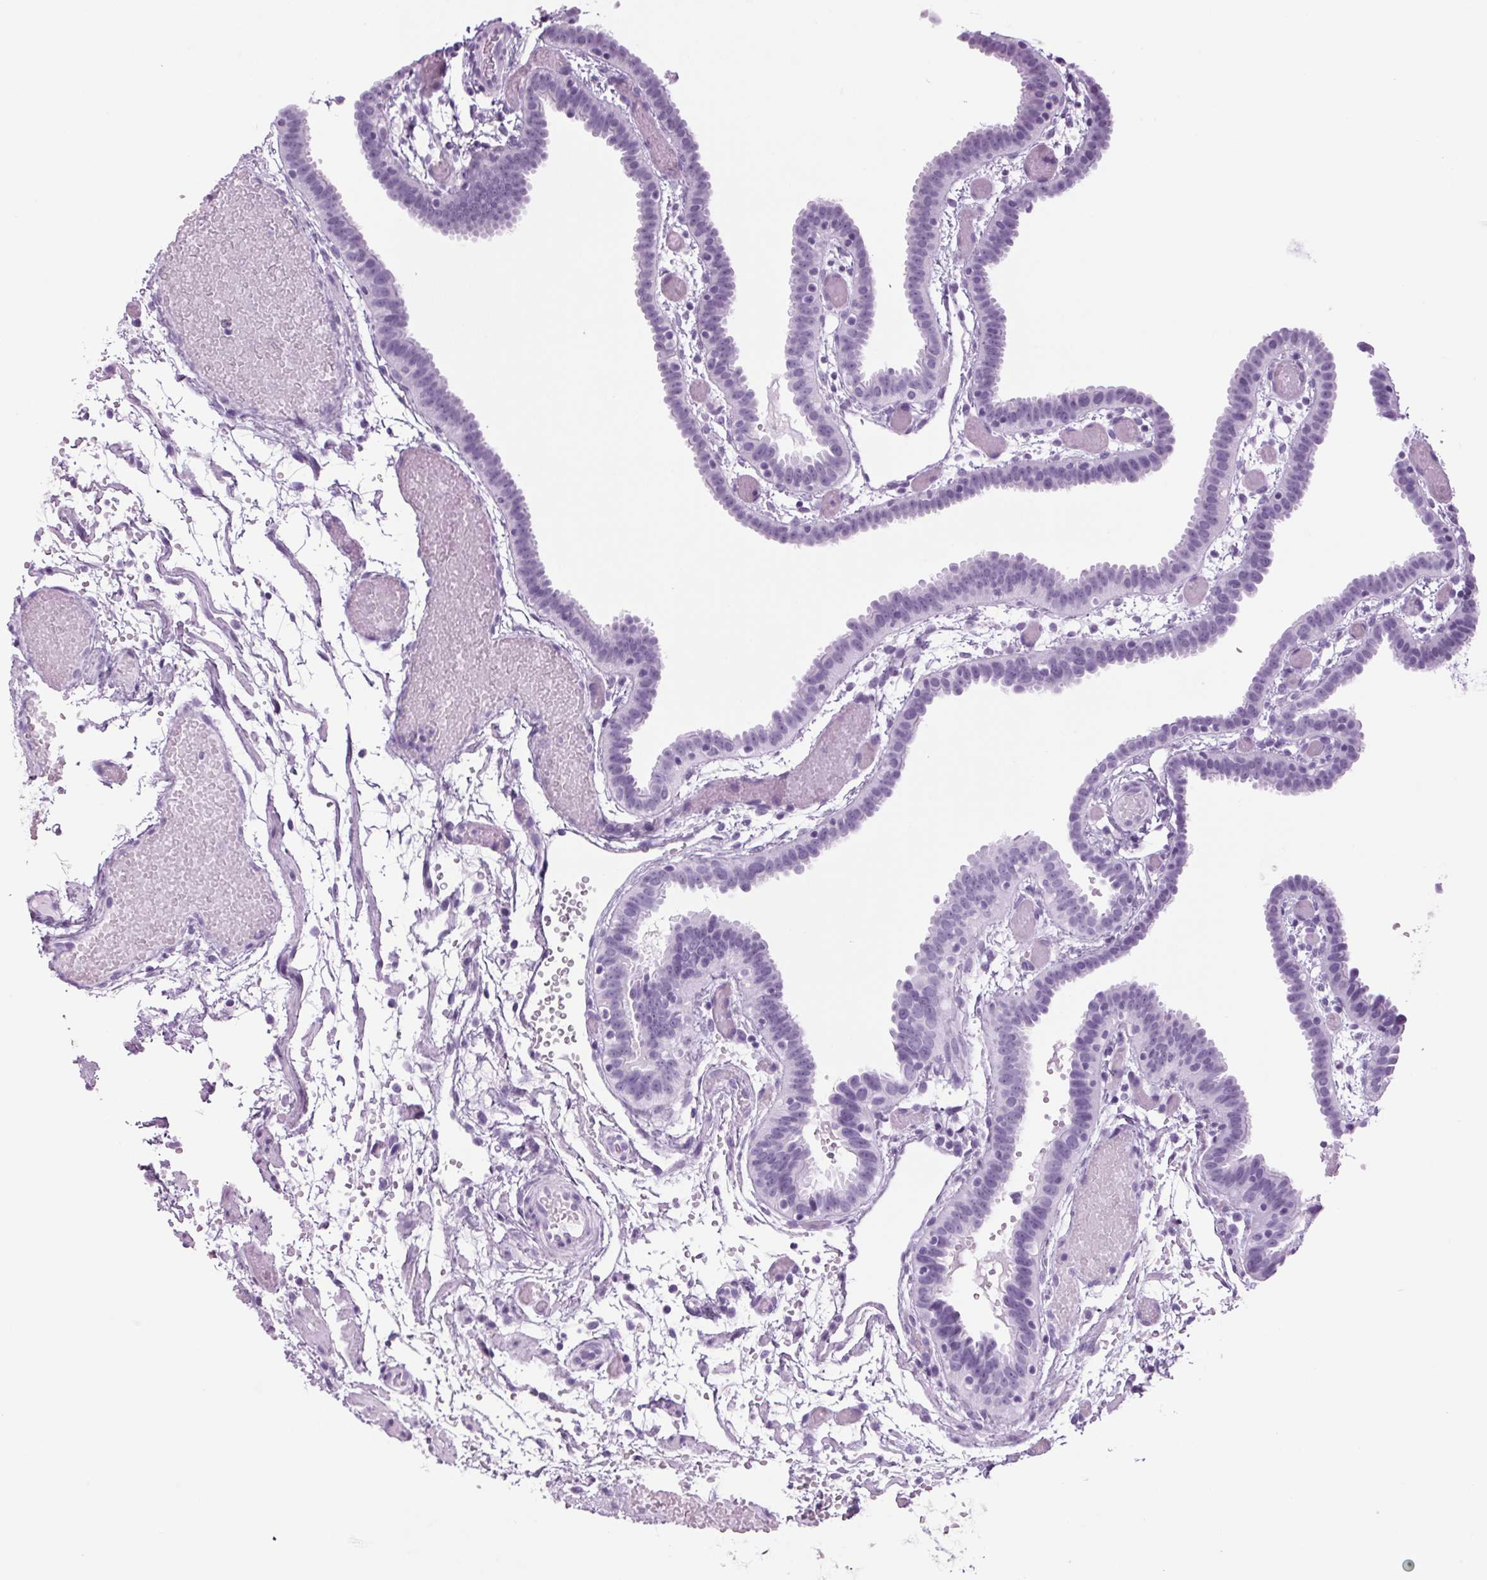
{"staining": {"intensity": "negative", "quantity": "none", "location": "none"}, "tissue": "fallopian tube", "cell_type": "Glandular cells", "image_type": "normal", "snomed": [{"axis": "morphology", "description": "Normal tissue, NOS"}, {"axis": "topography", "description": "Fallopian tube"}], "caption": "IHC photomicrograph of benign fallopian tube stained for a protein (brown), which reveals no staining in glandular cells.", "gene": "PPP1R1A", "patient": {"sex": "female", "age": 37}}